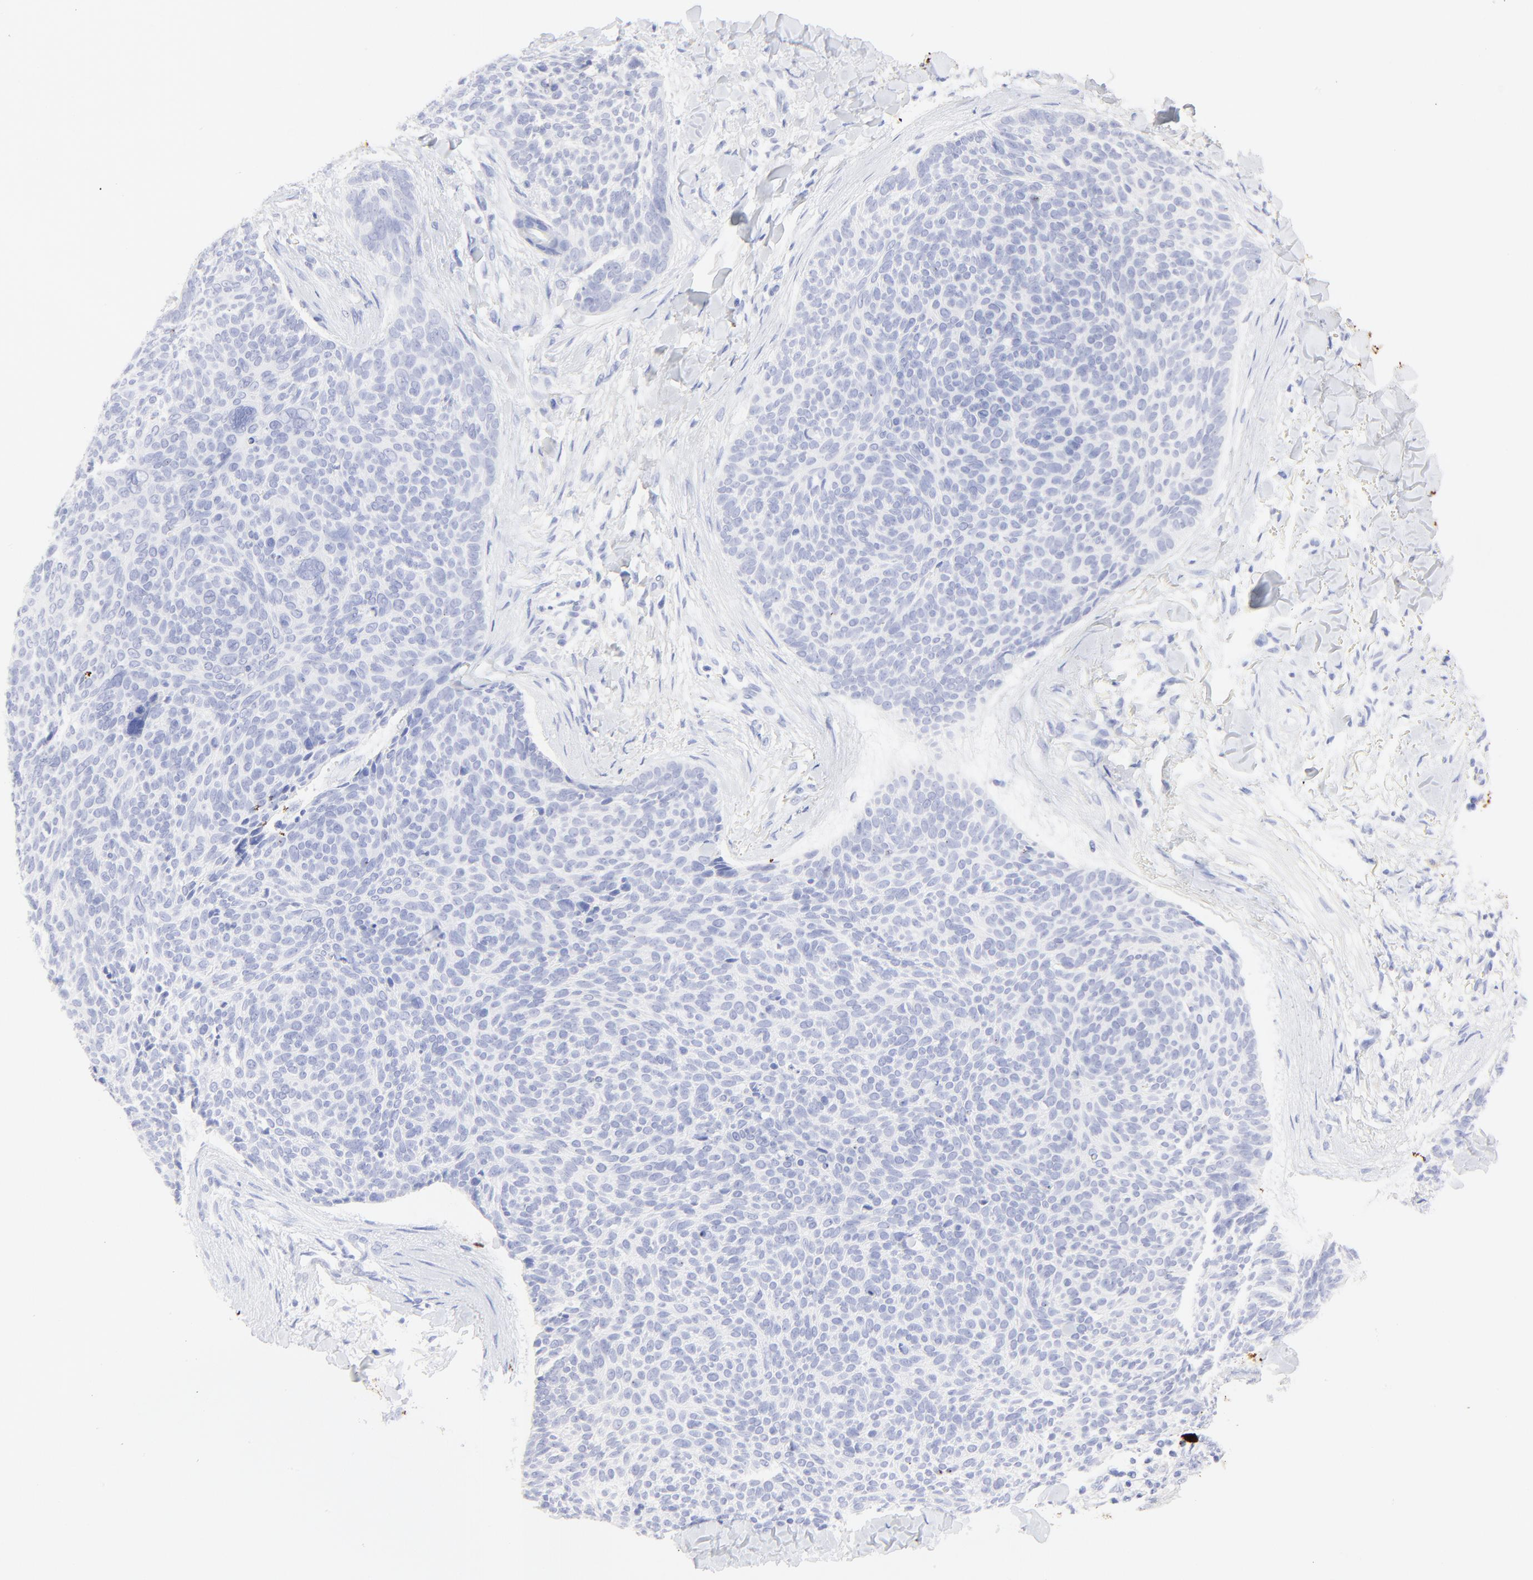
{"staining": {"intensity": "negative", "quantity": "none", "location": "none"}, "tissue": "skin cancer", "cell_type": "Tumor cells", "image_type": "cancer", "snomed": [{"axis": "morphology", "description": "Normal tissue, NOS"}, {"axis": "morphology", "description": "Basal cell carcinoma"}, {"axis": "topography", "description": "Skin"}], "caption": "A photomicrograph of human skin cancer (basal cell carcinoma) is negative for staining in tumor cells.", "gene": "S100A12", "patient": {"sex": "female", "age": 57}}